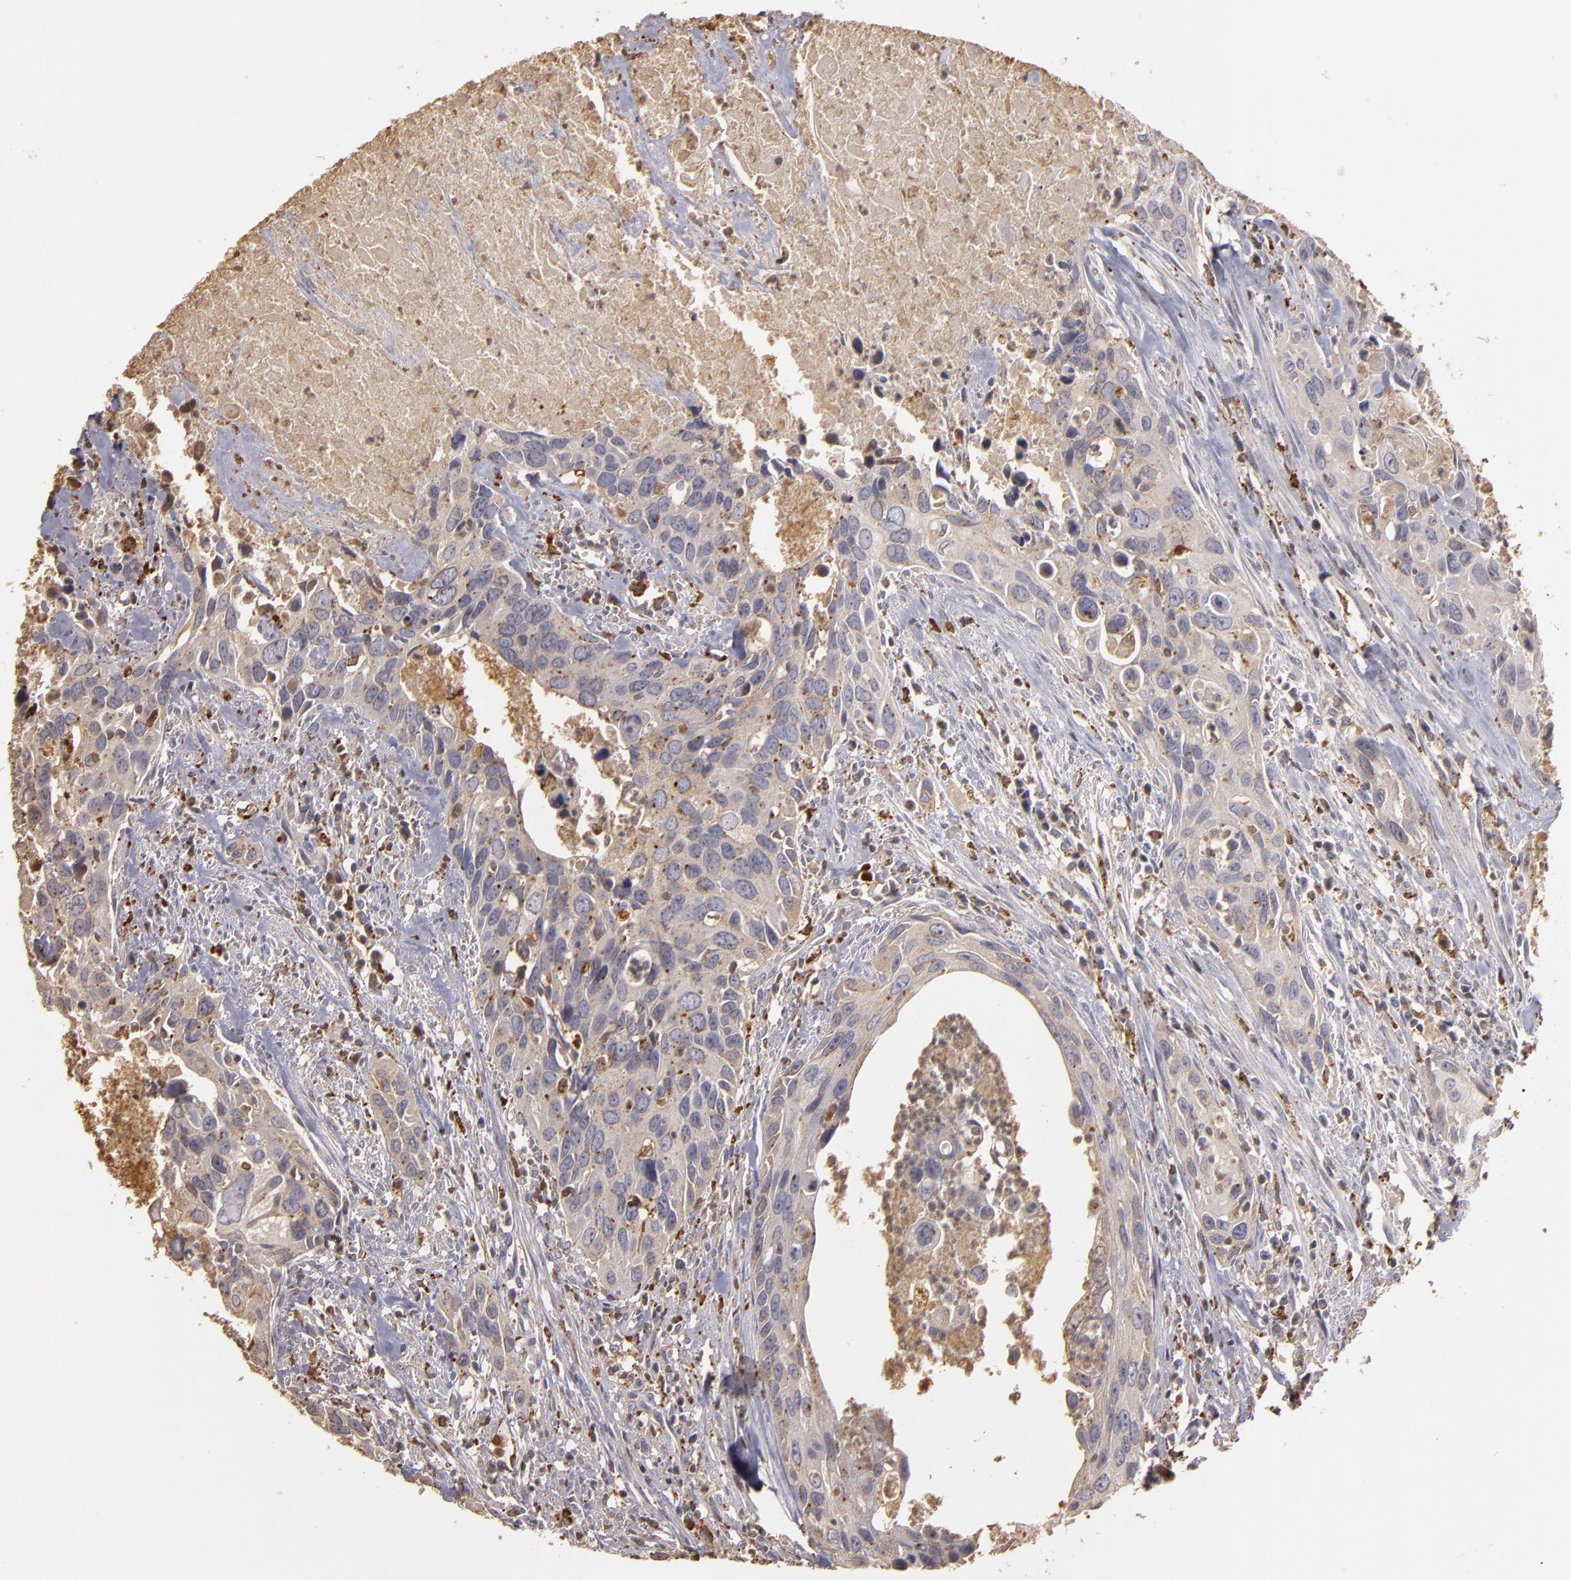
{"staining": {"intensity": "weak", "quantity": ">75%", "location": "cytoplasmic/membranous"}, "tissue": "urothelial cancer", "cell_type": "Tumor cells", "image_type": "cancer", "snomed": [{"axis": "morphology", "description": "Urothelial carcinoma, High grade"}, {"axis": "topography", "description": "Urinary bladder"}], "caption": "This image exhibits urothelial cancer stained with immunohistochemistry to label a protein in brown. The cytoplasmic/membranous of tumor cells show weak positivity for the protein. Nuclei are counter-stained blue.", "gene": "TRAF1", "patient": {"sex": "male", "age": 71}}